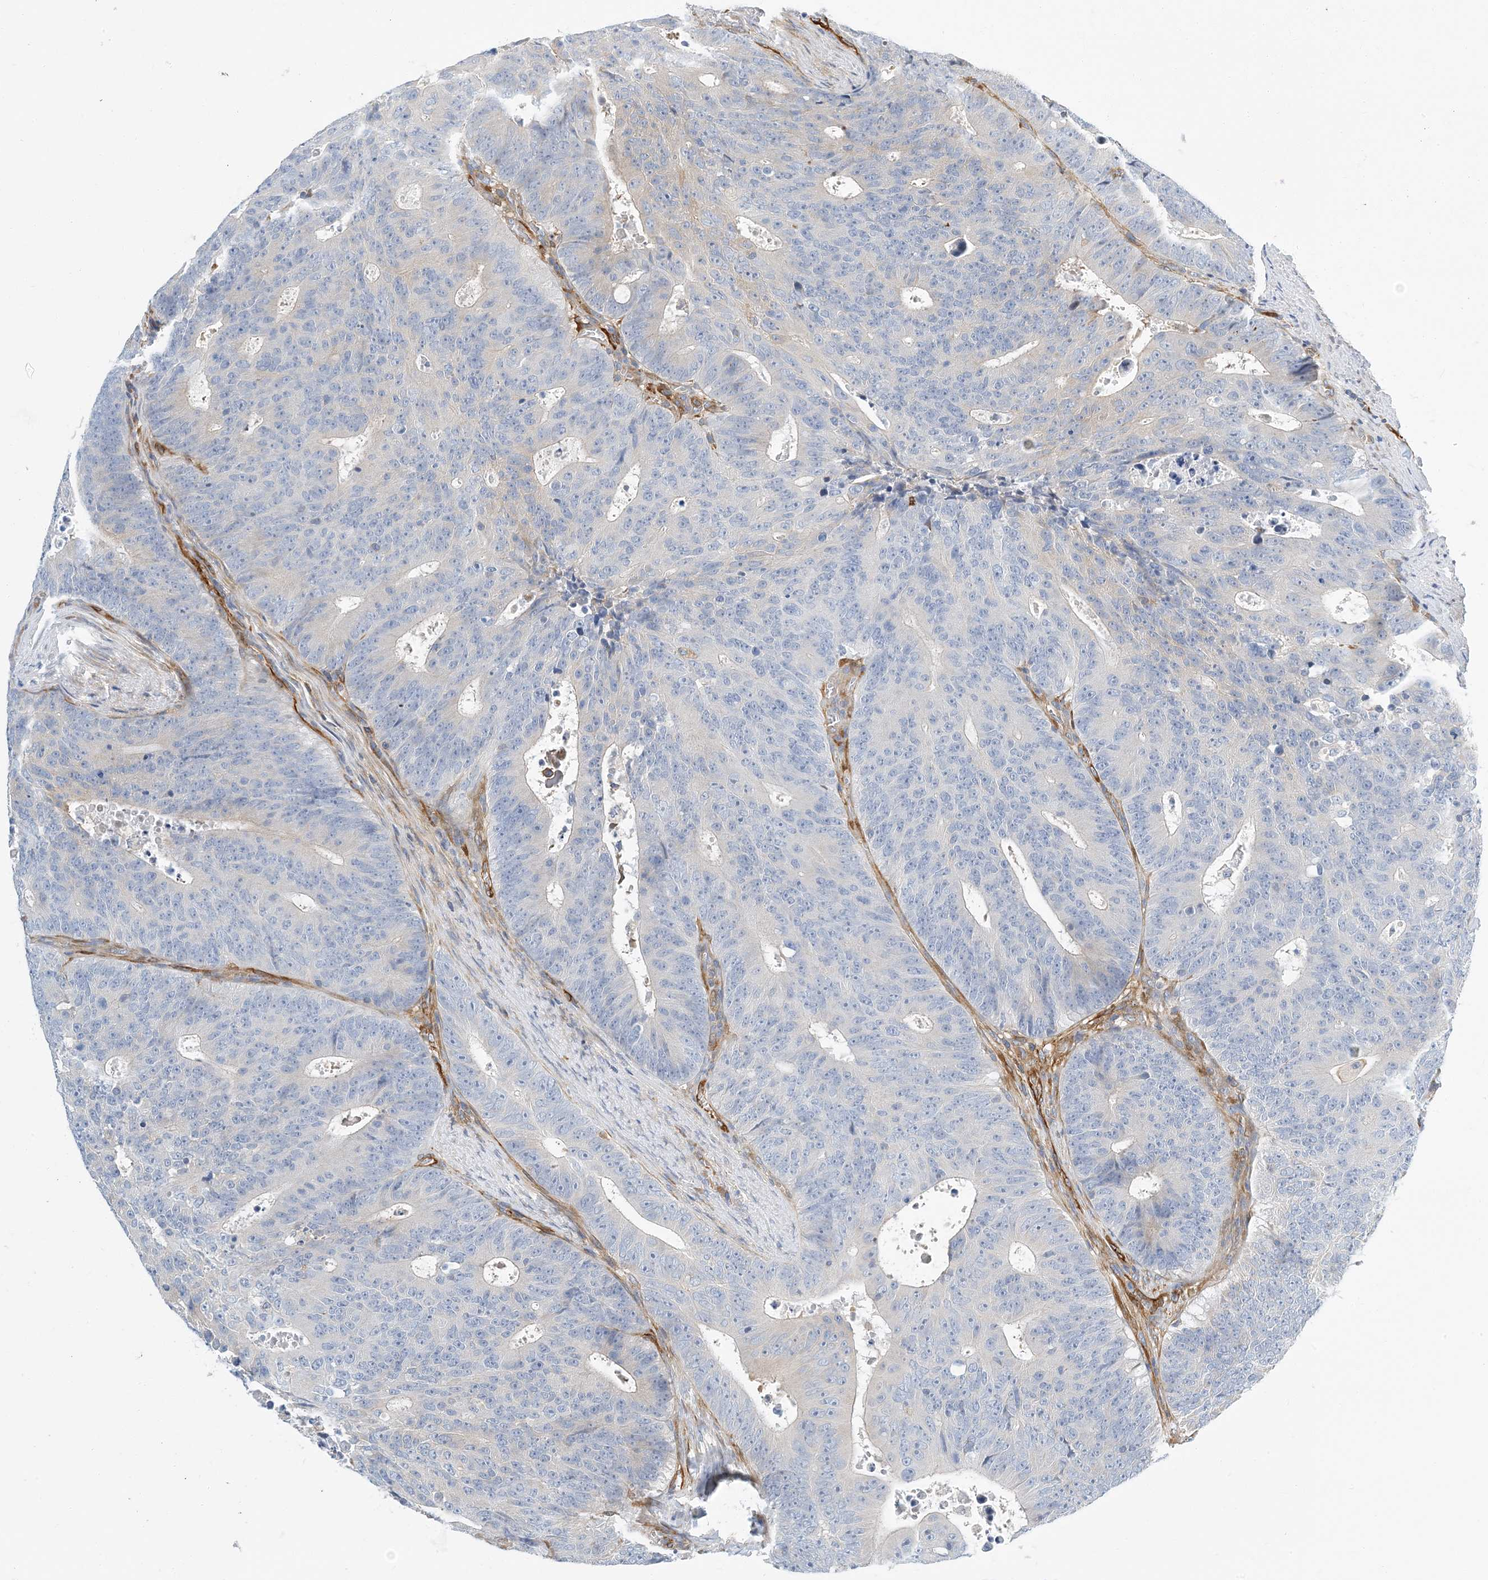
{"staining": {"intensity": "negative", "quantity": "none", "location": "none"}, "tissue": "colorectal cancer", "cell_type": "Tumor cells", "image_type": "cancer", "snomed": [{"axis": "morphology", "description": "Adenocarcinoma, NOS"}, {"axis": "topography", "description": "Colon"}], "caption": "This is an IHC image of colorectal cancer (adenocarcinoma). There is no staining in tumor cells.", "gene": "PCDHA2", "patient": {"sex": "male", "age": 87}}